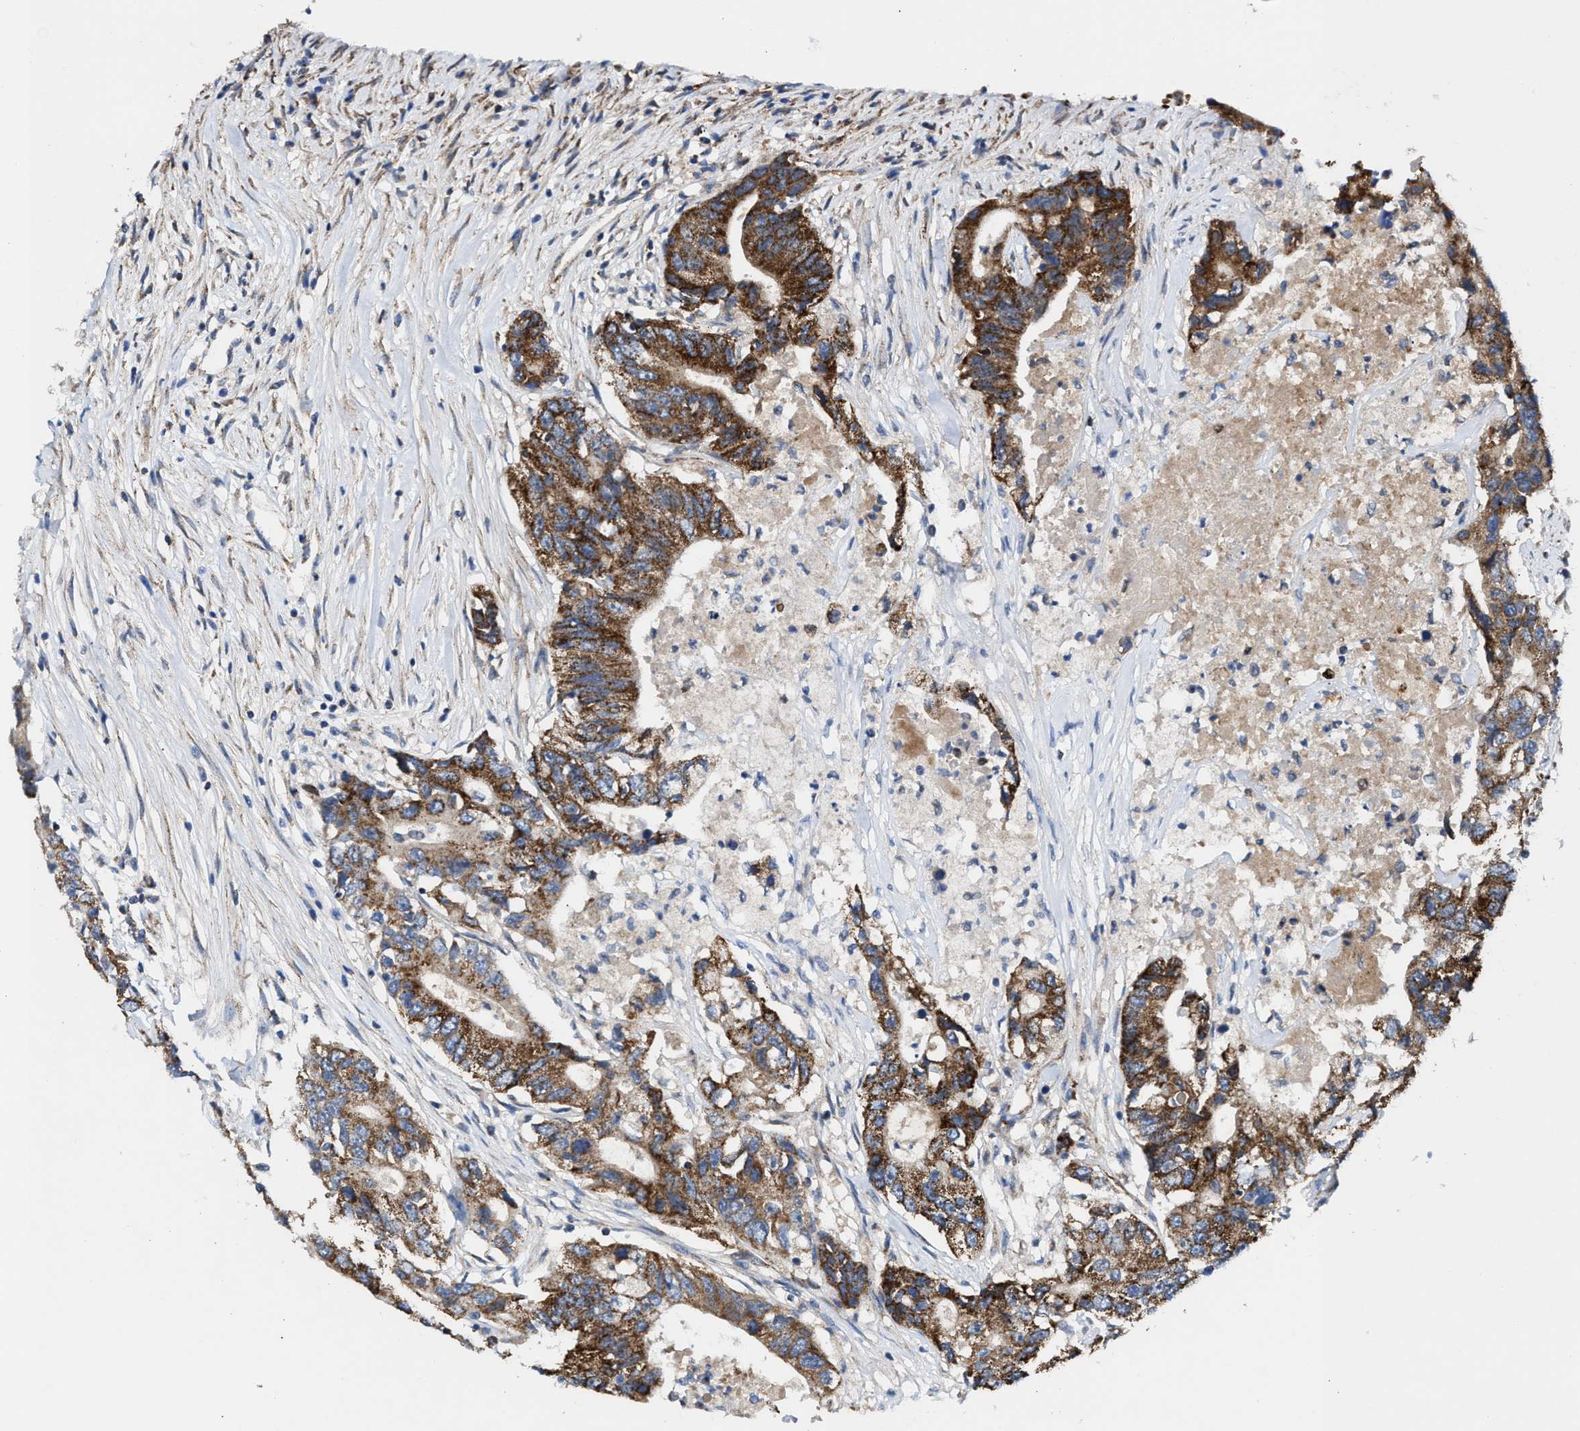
{"staining": {"intensity": "strong", "quantity": ">75%", "location": "cytoplasmic/membranous"}, "tissue": "colorectal cancer", "cell_type": "Tumor cells", "image_type": "cancer", "snomed": [{"axis": "morphology", "description": "Adenocarcinoma, NOS"}, {"axis": "topography", "description": "Colon"}], "caption": "Human colorectal cancer stained with a protein marker exhibits strong staining in tumor cells.", "gene": "MECR", "patient": {"sex": "female", "age": 77}}